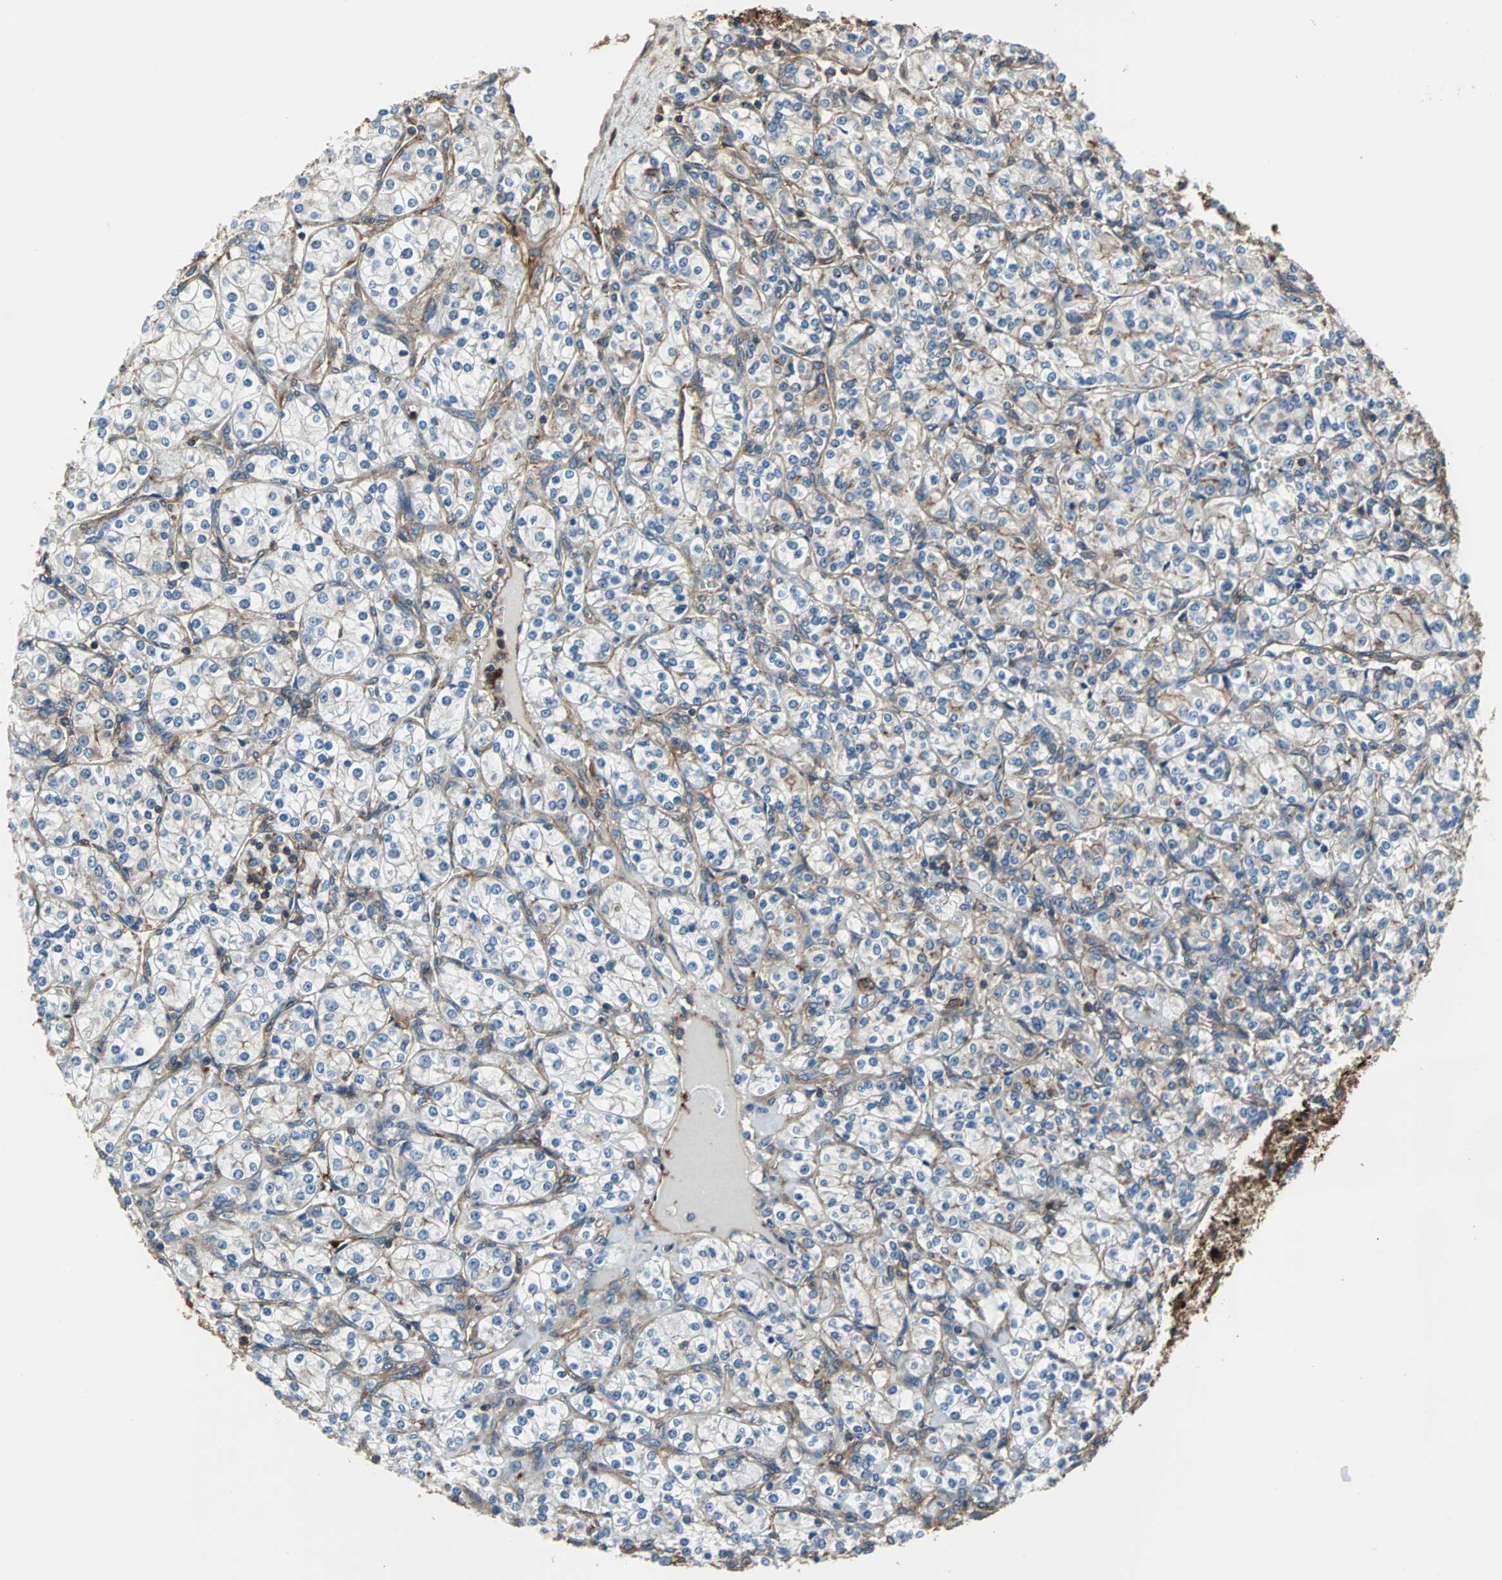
{"staining": {"intensity": "weak", "quantity": "25%-75%", "location": "cytoplasmic/membranous"}, "tissue": "renal cancer", "cell_type": "Tumor cells", "image_type": "cancer", "snomed": [{"axis": "morphology", "description": "Adenocarcinoma, NOS"}, {"axis": "topography", "description": "Kidney"}], "caption": "An image of human adenocarcinoma (renal) stained for a protein shows weak cytoplasmic/membranous brown staining in tumor cells.", "gene": "ACTN1", "patient": {"sex": "male", "age": 77}}